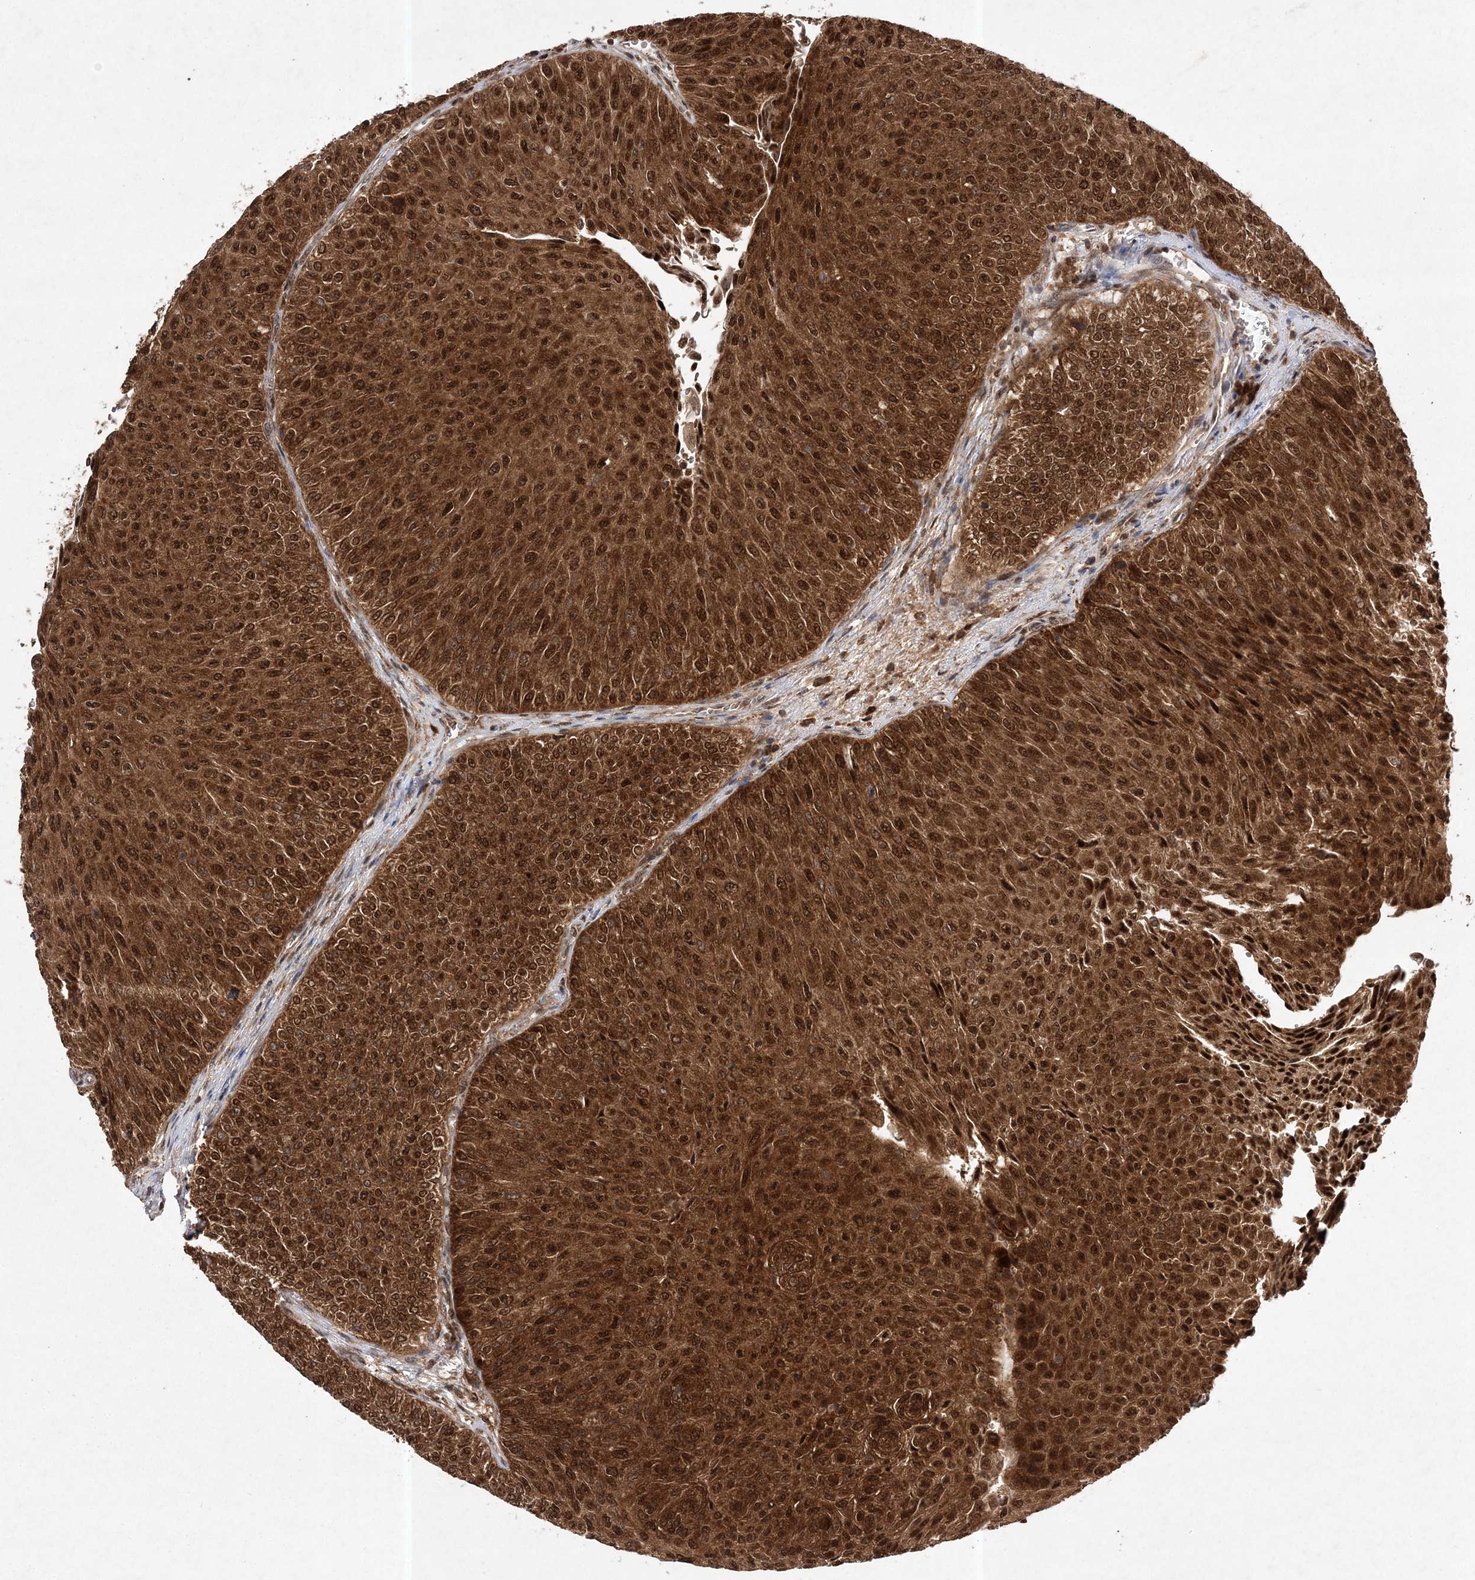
{"staining": {"intensity": "moderate", "quantity": ">75%", "location": "cytoplasmic/membranous,nuclear"}, "tissue": "urothelial cancer", "cell_type": "Tumor cells", "image_type": "cancer", "snomed": [{"axis": "morphology", "description": "Urothelial carcinoma, Low grade"}, {"axis": "topography", "description": "Urinary bladder"}], "caption": "DAB (3,3'-diaminobenzidine) immunohistochemical staining of human urothelial cancer displays moderate cytoplasmic/membranous and nuclear protein staining in approximately >75% of tumor cells.", "gene": "NIF3L1", "patient": {"sex": "male", "age": 78}}